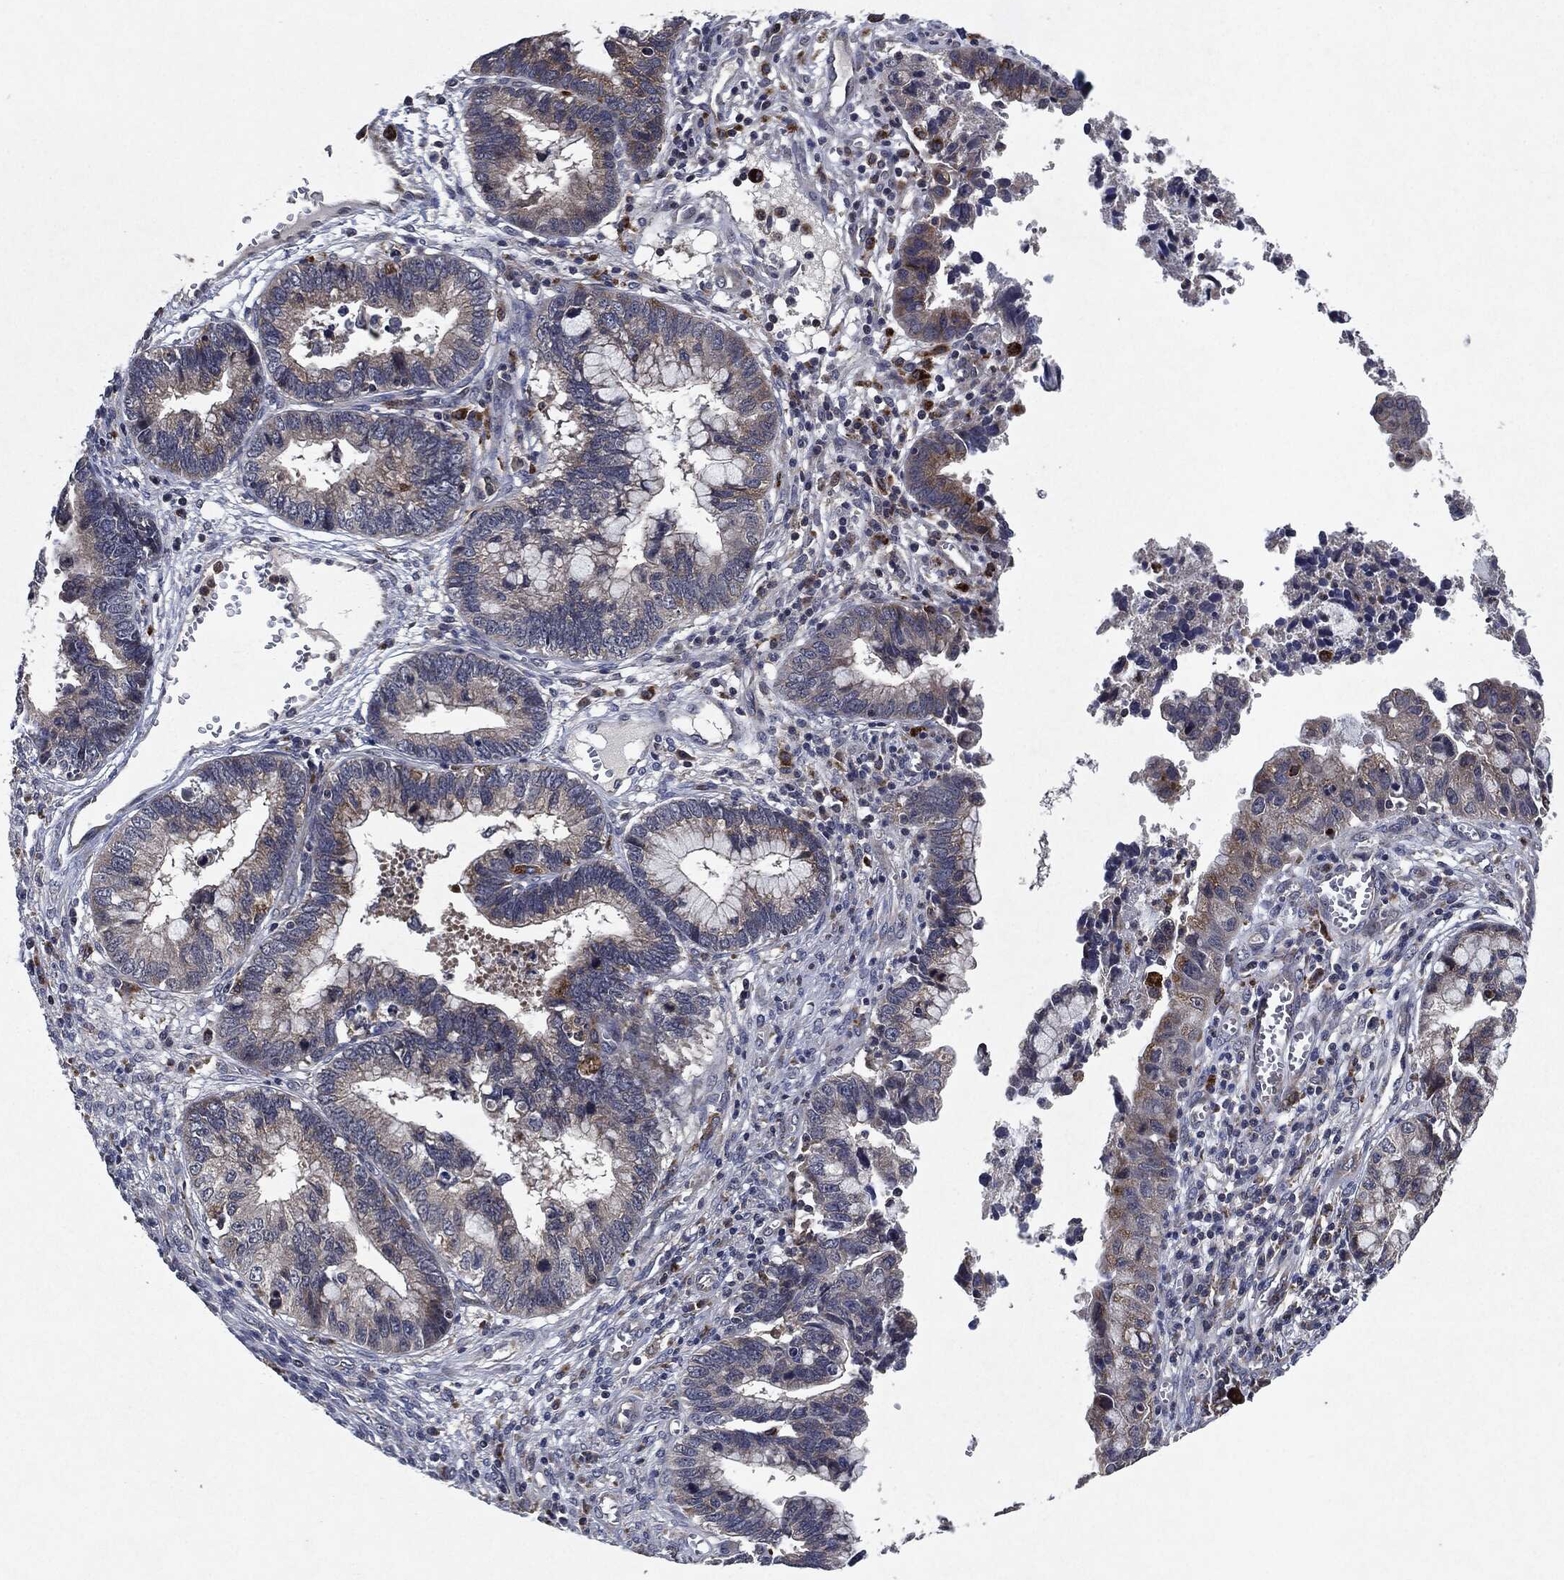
{"staining": {"intensity": "weak", "quantity": "<25%", "location": "cytoplasmic/membranous"}, "tissue": "cervical cancer", "cell_type": "Tumor cells", "image_type": "cancer", "snomed": [{"axis": "morphology", "description": "Adenocarcinoma, NOS"}, {"axis": "topography", "description": "Cervix"}], "caption": "Tumor cells show no significant protein expression in adenocarcinoma (cervical).", "gene": "SLC31A2", "patient": {"sex": "female", "age": 44}}